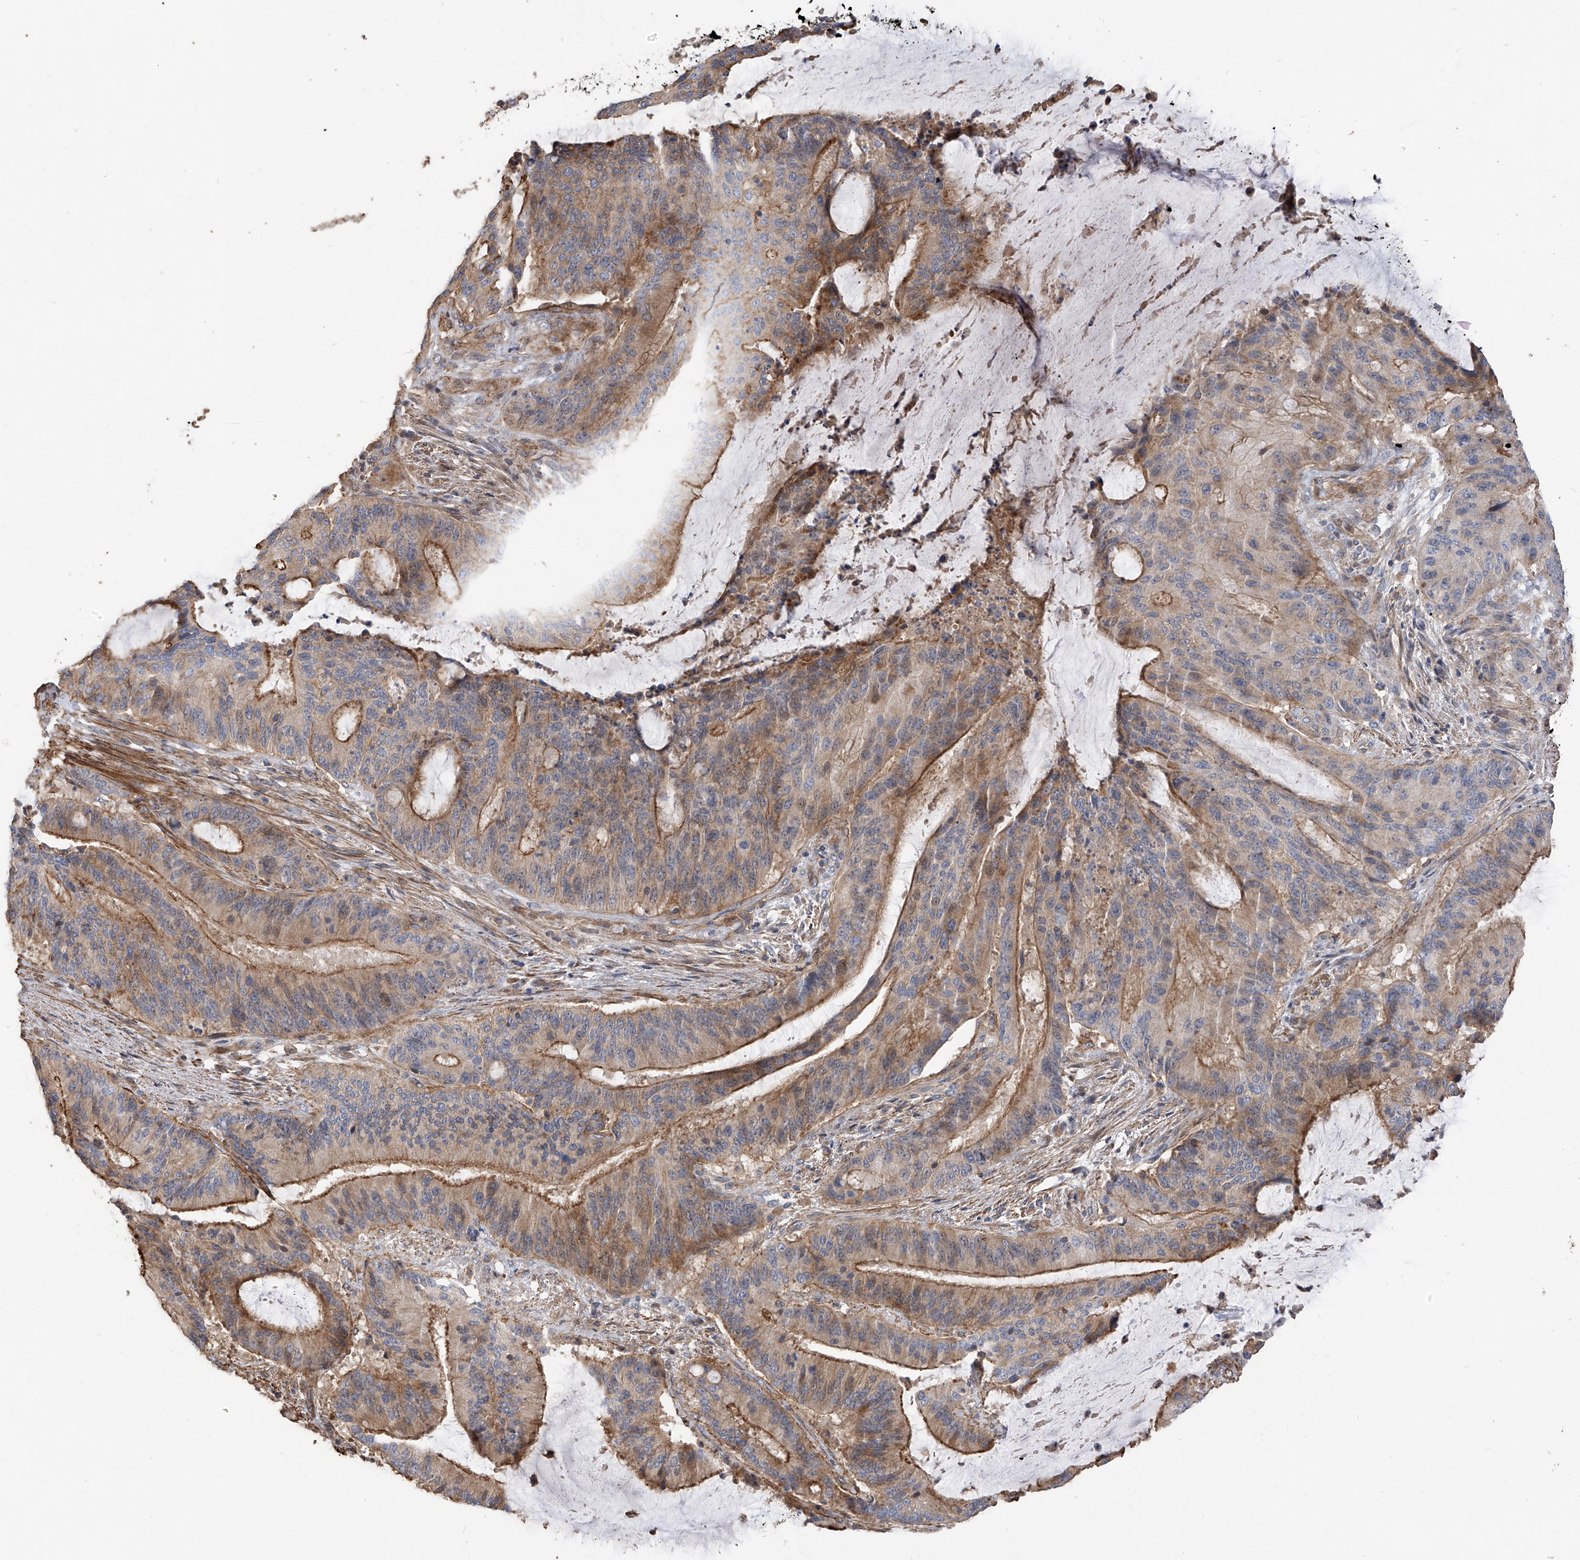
{"staining": {"intensity": "moderate", "quantity": "25%-75%", "location": "cytoplasmic/membranous"}, "tissue": "liver cancer", "cell_type": "Tumor cells", "image_type": "cancer", "snomed": [{"axis": "morphology", "description": "Normal tissue, NOS"}, {"axis": "morphology", "description": "Cholangiocarcinoma"}, {"axis": "topography", "description": "Liver"}, {"axis": "topography", "description": "Peripheral nerve tissue"}], "caption": "Protein positivity by immunohistochemistry shows moderate cytoplasmic/membranous positivity in about 25%-75% of tumor cells in cholangiocarcinoma (liver).", "gene": "SLC43A3", "patient": {"sex": "female", "age": 73}}